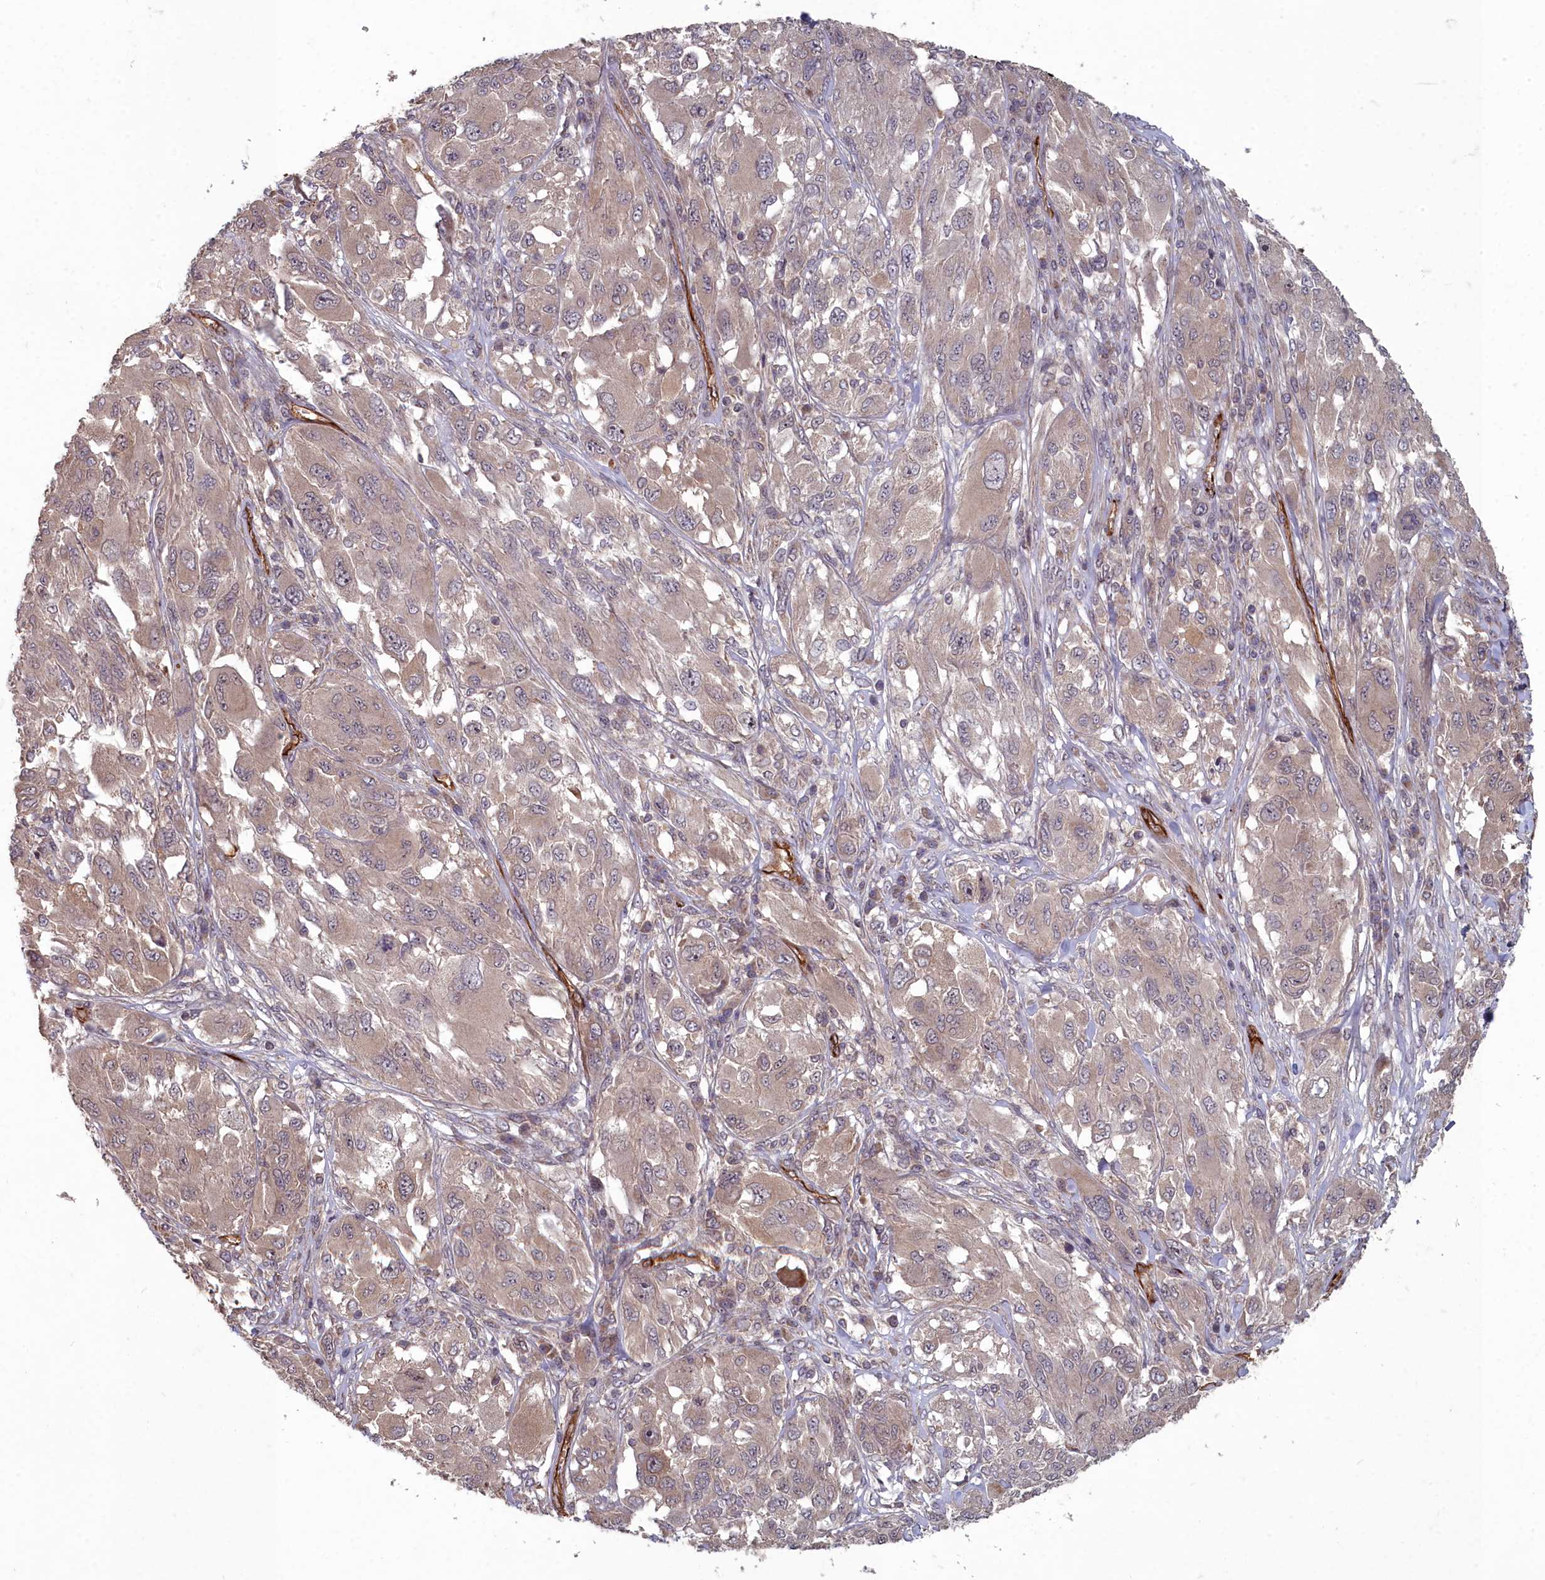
{"staining": {"intensity": "weak", "quantity": ">75%", "location": "cytoplasmic/membranous"}, "tissue": "melanoma", "cell_type": "Tumor cells", "image_type": "cancer", "snomed": [{"axis": "morphology", "description": "Malignant melanoma, NOS"}, {"axis": "topography", "description": "Skin"}], "caption": "IHC photomicrograph of human malignant melanoma stained for a protein (brown), which exhibits low levels of weak cytoplasmic/membranous staining in approximately >75% of tumor cells.", "gene": "TSPYL4", "patient": {"sex": "female", "age": 91}}